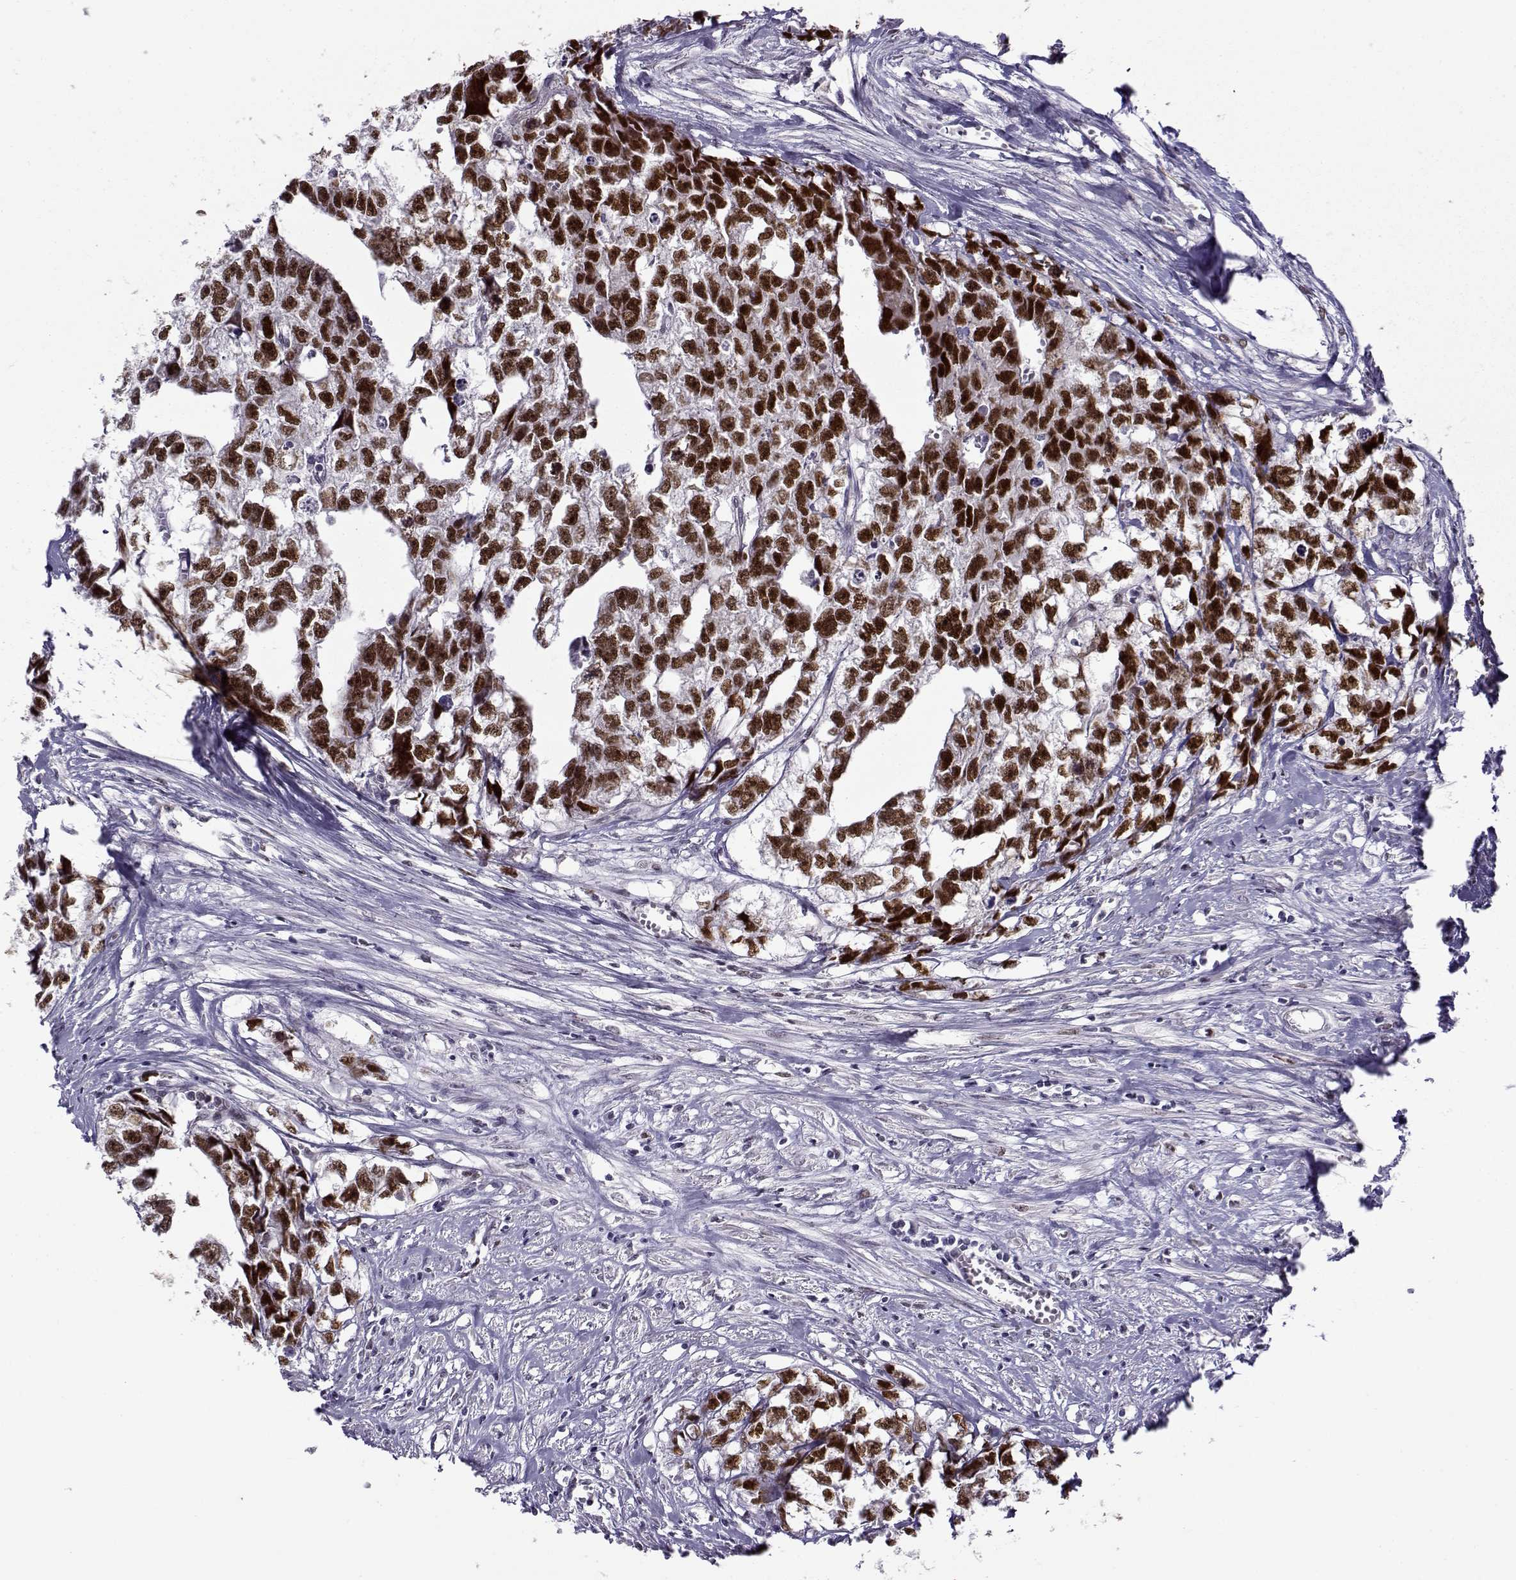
{"staining": {"intensity": "strong", "quantity": "25%-75%", "location": "cytoplasmic/membranous,nuclear"}, "tissue": "testis cancer", "cell_type": "Tumor cells", "image_type": "cancer", "snomed": [{"axis": "morphology", "description": "Carcinoma, Embryonal, NOS"}, {"axis": "morphology", "description": "Teratoma, malignant, NOS"}, {"axis": "topography", "description": "Testis"}], "caption": "Testis cancer tissue displays strong cytoplasmic/membranous and nuclear positivity in approximately 25%-75% of tumor cells, visualized by immunohistochemistry.", "gene": "BACH1", "patient": {"sex": "male", "age": 44}}